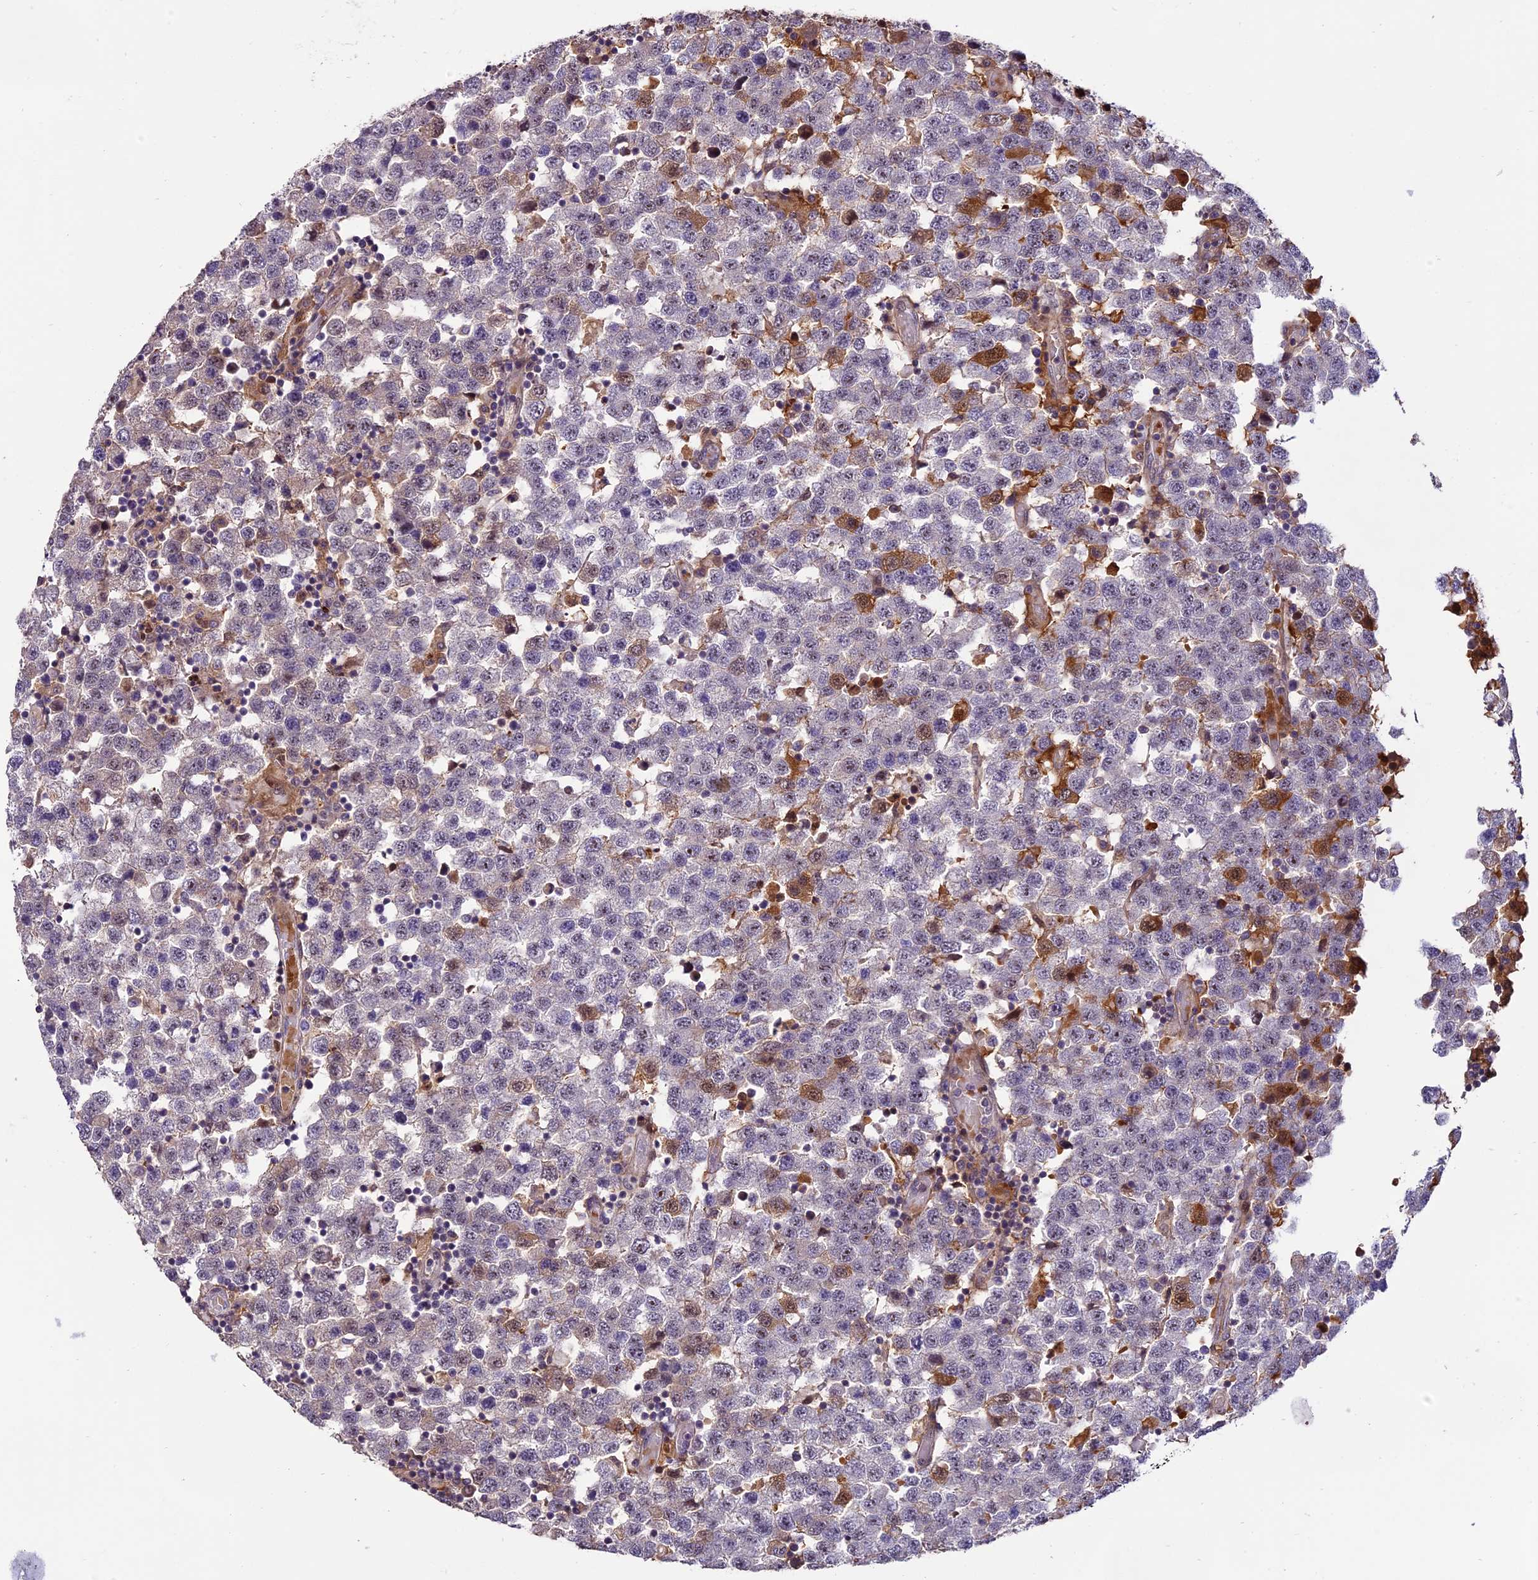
{"staining": {"intensity": "weak", "quantity": "<25%", "location": "cytoplasmic/membranous,nuclear"}, "tissue": "testis cancer", "cell_type": "Tumor cells", "image_type": "cancer", "snomed": [{"axis": "morphology", "description": "Seminoma, NOS"}, {"axis": "topography", "description": "Testis"}], "caption": "A photomicrograph of human testis seminoma is negative for staining in tumor cells.", "gene": "ENHO", "patient": {"sex": "male", "age": 34}}